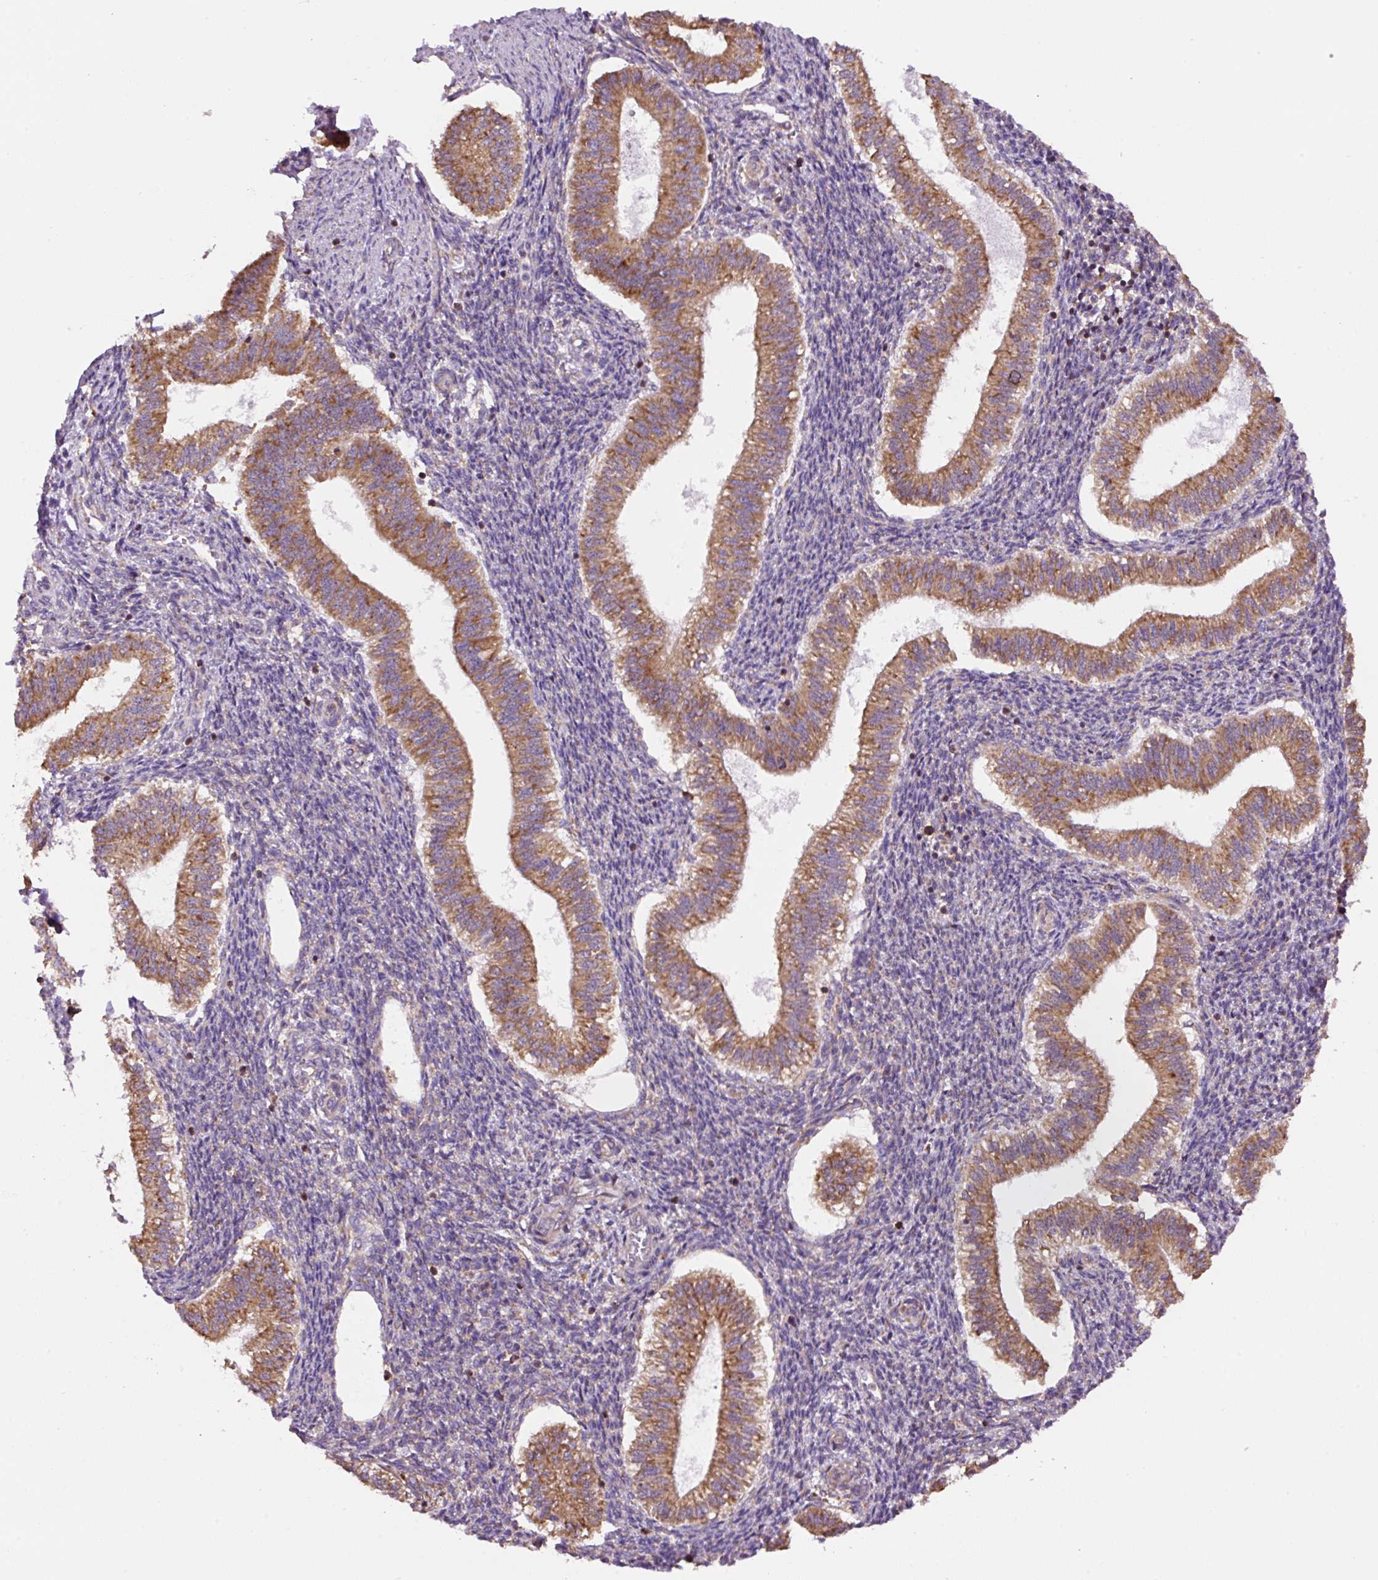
{"staining": {"intensity": "moderate", "quantity": "25%-75%", "location": "cytoplasmic/membranous"}, "tissue": "endometrium", "cell_type": "Cells in endometrial stroma", "image_type": "normal", "snomed": [{"axis": "morphology", "description": "Normal tissue, NOS"}, {"axis": "topography", "description": "Endometrium"}], "caption": "Immunohistochemical staining of benign human endometrium shows moderate cytoplasmic/membranous protein staining in about 25%-75% of cells in endometrial stroma. (Stains: DAB in brown, nuclei in blue, Microscopy: brightfield microscopy at high magnification).", "gene": "RPS23", "patient": {"sex": "female", "age": 25}}